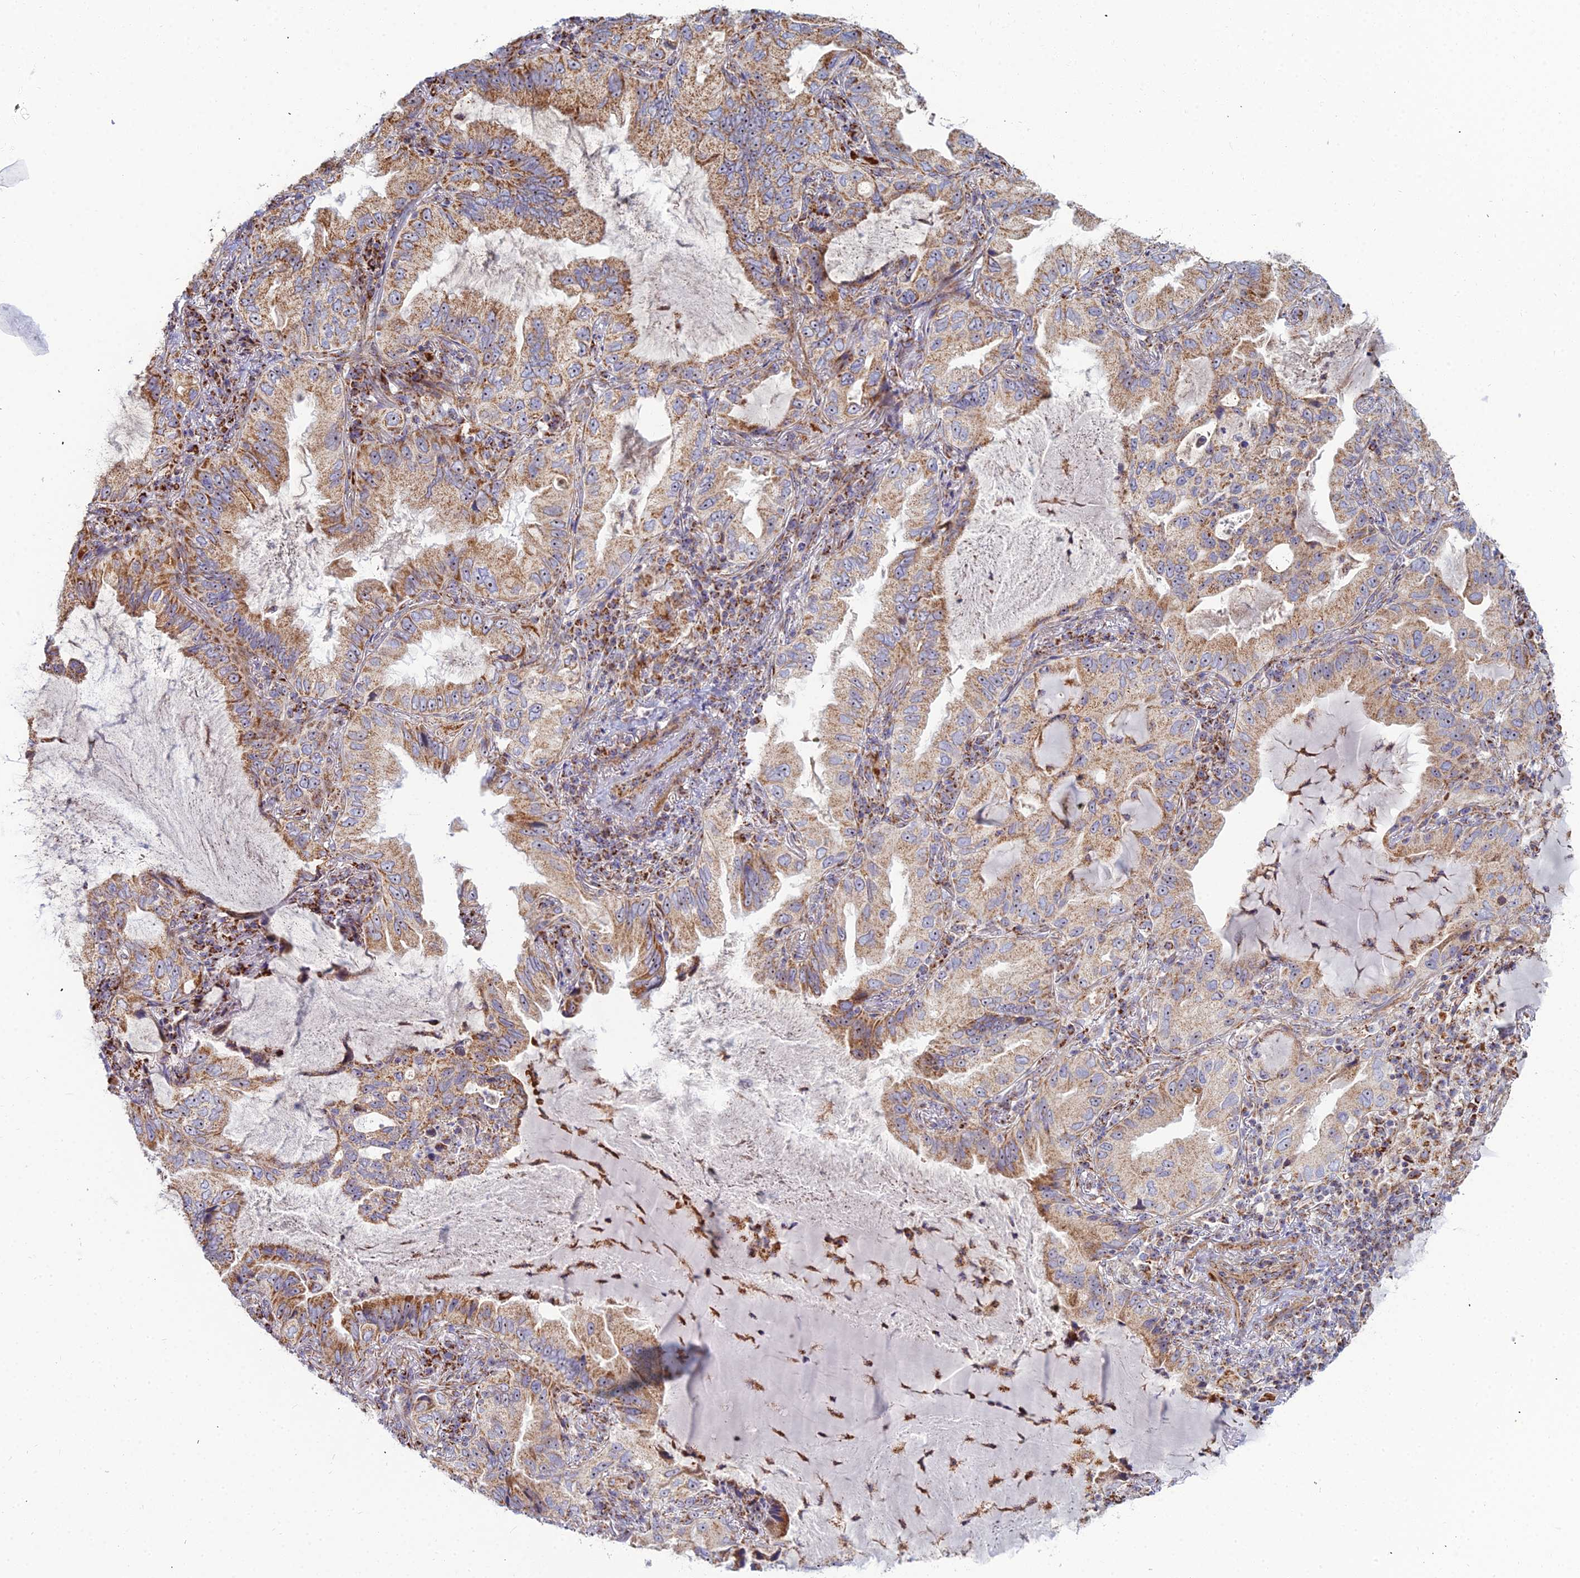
{"staining": {"intensity": "moderate", "quantity": ">75%", "location": "cytoplasmic/membranous"}, "tissue": "lung cancer", "cell_type": "Tumor cells", "image_type": "cancer", "snomed": [{"axis": "morphology", "description": "Adenocarcinoma, NOS"}, {"axis": "topography", "description": "Lung"}], "caption": "The image displays a brown stain indicating the presence of a protein in the cytoplasmic/membranous of tumor cells in adenocarcinoma (lung).", "gene": "SLC35F4", "patient": {"sex": "female", "age": 69}}